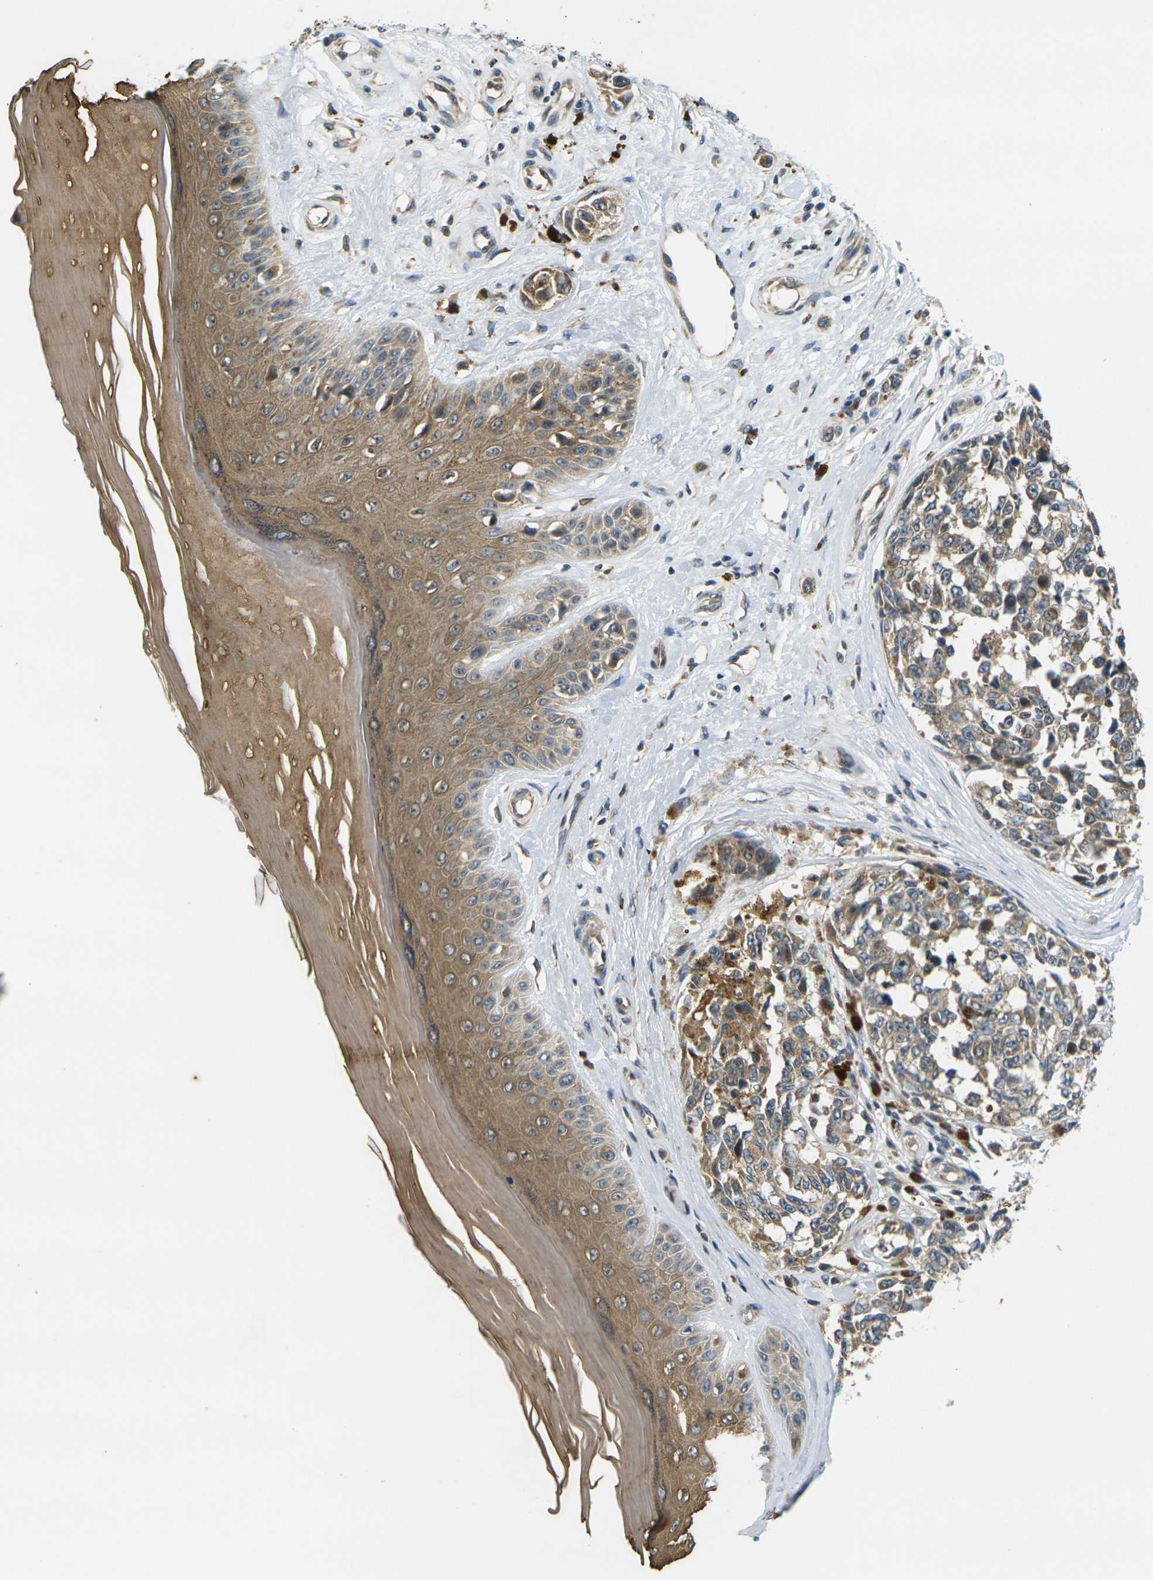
{"staining": {"intensity": "moderate", "quantity": ">75%", "location": "cytoplasmic/membranous"}, "tissue": "melanoma", "cell_type": "Tumor cells", "image_type": "cancer", "snomed": [{"axis": "morphology", "description": "Malignant melanoma, NOS"}, {"axis": "topography", "description": "Skin"}], "caption": "Brown immunohistochemical staining in malignant melanoma reveals moderate cytoplasmic/membranous staining in about >75% of tumor cells.", "gene": "MINAR2", "patient": {"sex": "female", "age": 64}}